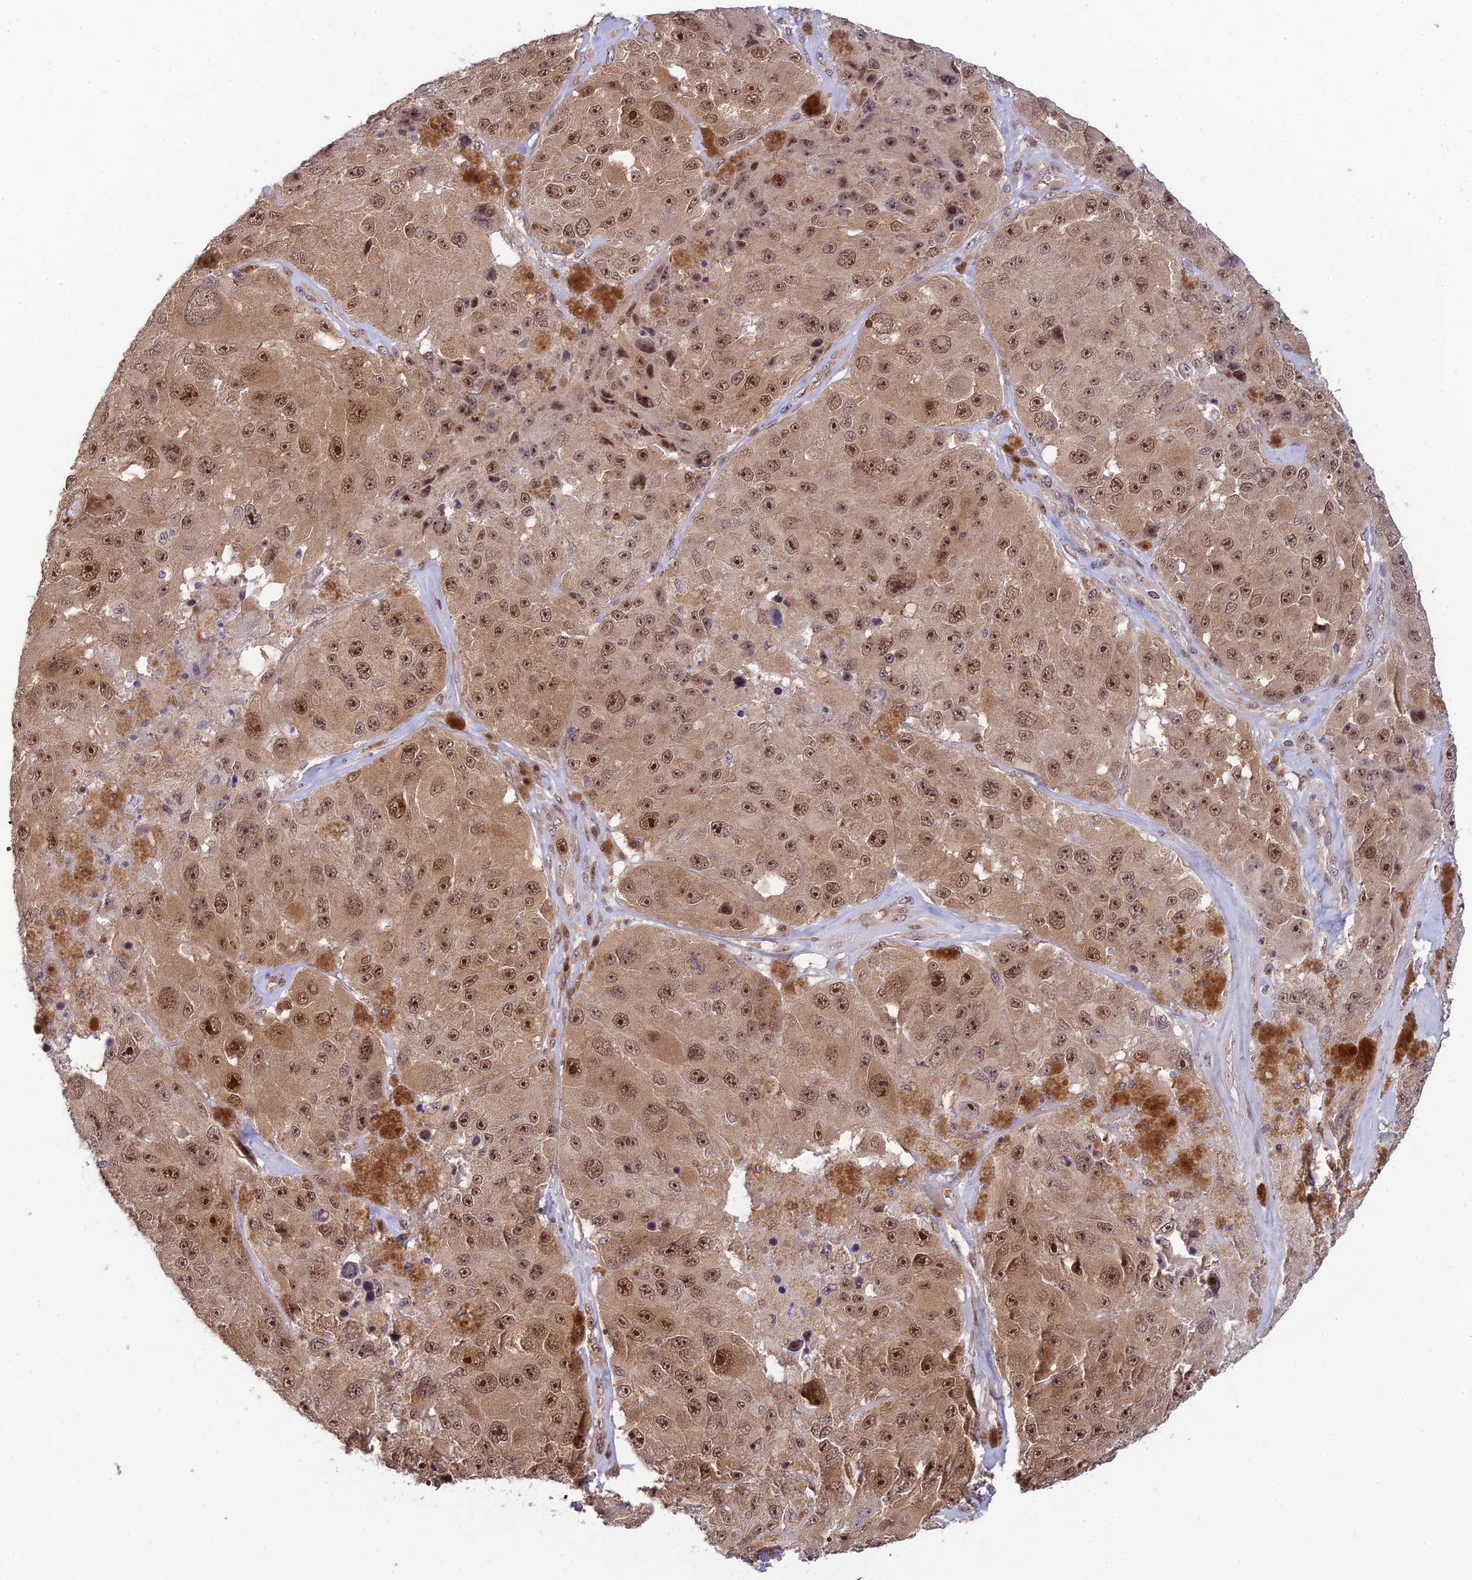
{"staining": {"intensity": "moderate", "quantity": ">75%", "location": "nuclear"}, "tissue": "melanoma", "cell_type": "Tumor cells", "image_type": "cancer", "snomed": [{"axis": "morphology", "description": "Malignant melanoma, Metastatic site"}, {"axis": "topography", "description": "Lymph node"}], "caption": "Immunohistochemistry of malignant melanoma (metastatic site) shows medium levels of moderate nuclear positivity in about >75% of tumor cells. The protein is shown in brown color, while the nuclei are stained blue.", "gene": "ASPDH", "patient": {"sex": "male", "age": 62}}